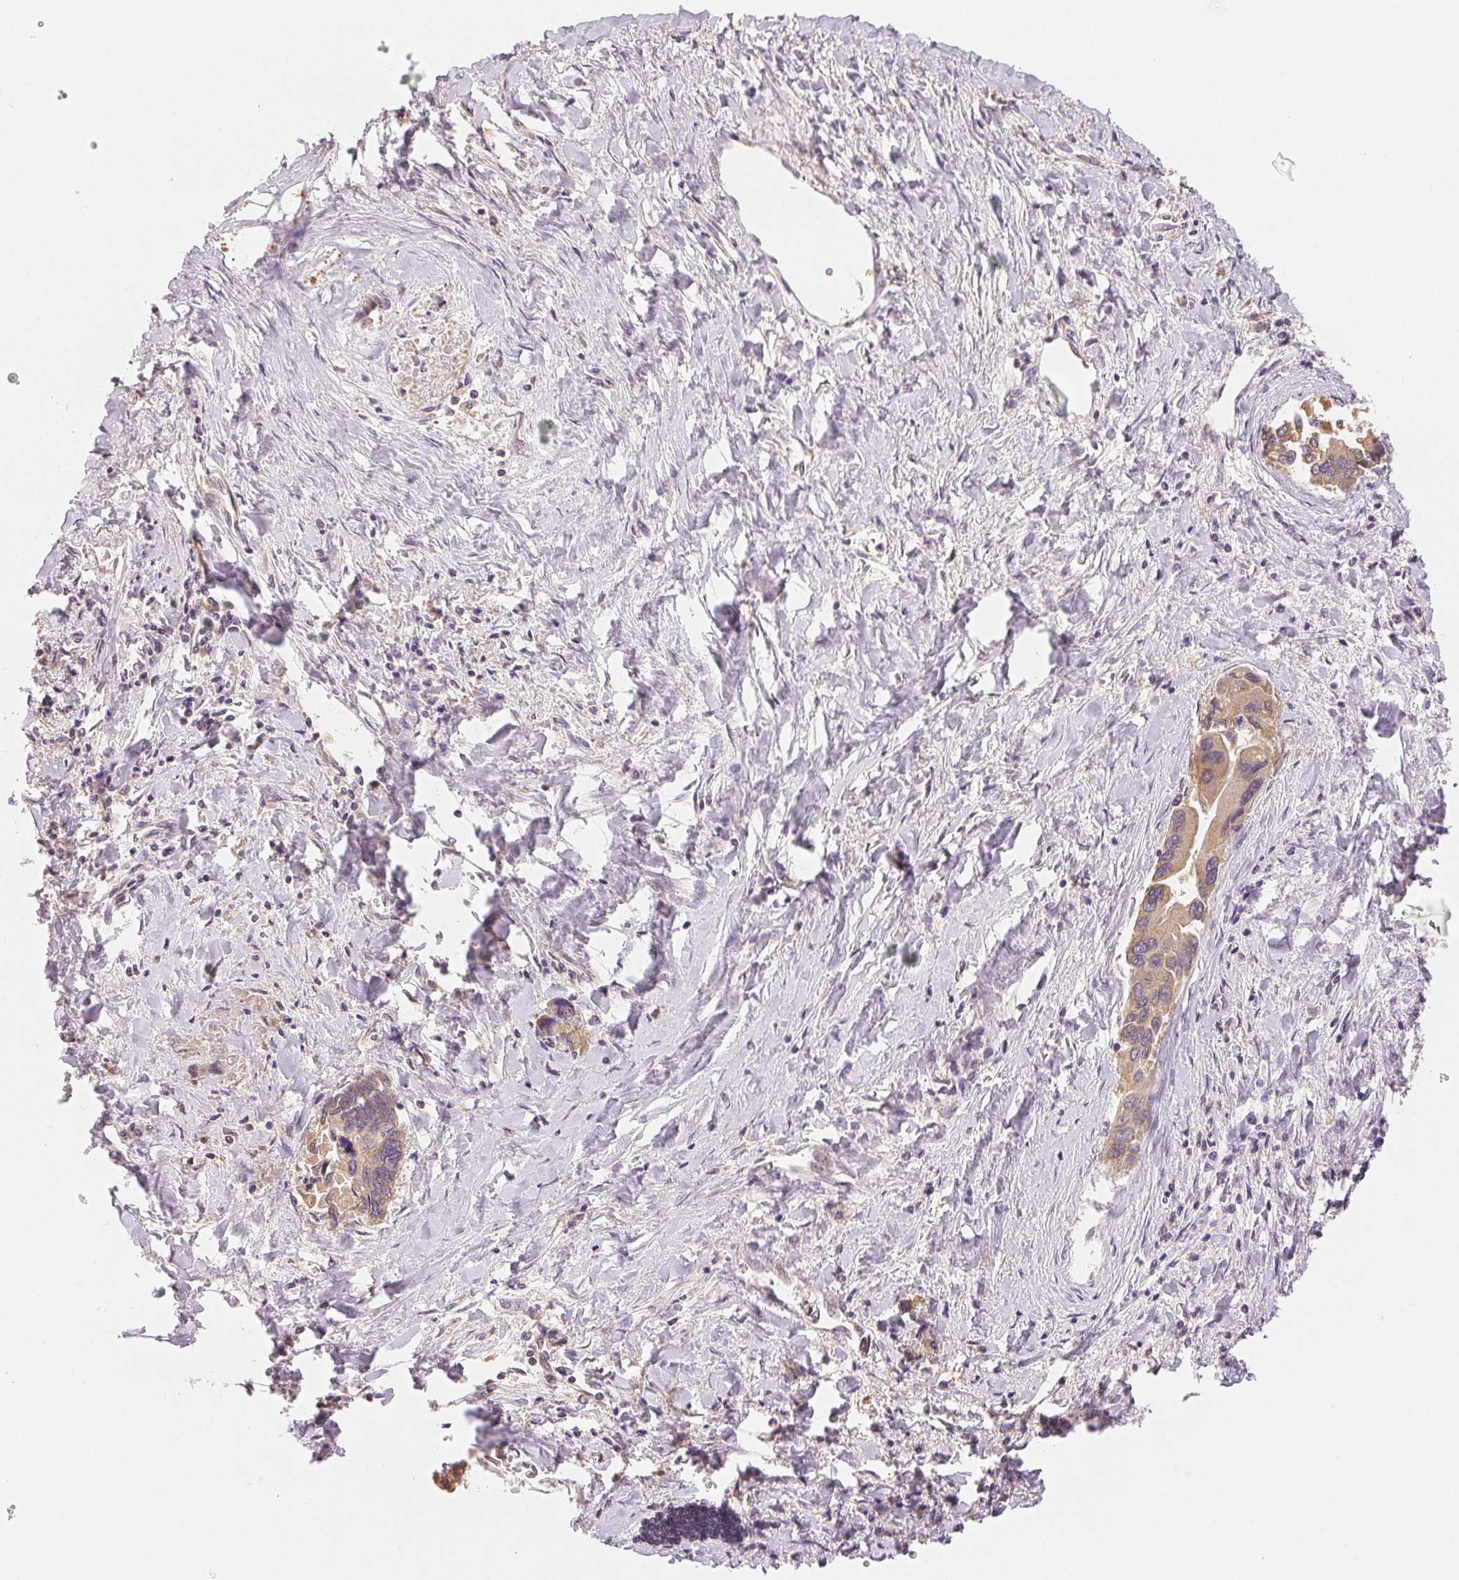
{"staining": {"intensity": "weak", "quantity": ">75%", "location": "cytoplasmic/membranous"}, "tissue": "liver cancer", "cell_type": "Tumor cells", "image_type": "cancer", "snomed": [{"axis": "morphology", "description": "Cholangiocarcinoma"}, {"axis": "topography", "description": "Liver"}], "caption": "High-power microscopy captured an immunohistochemistry (IHC) histopathology image of liver cholangiocarcinoma, revealing weak cytoplasmic/membranous positivity in about >75% of tumor cells.", "gene": "SEZ6L2", "patient": {"sex": "male", "age": 66}}